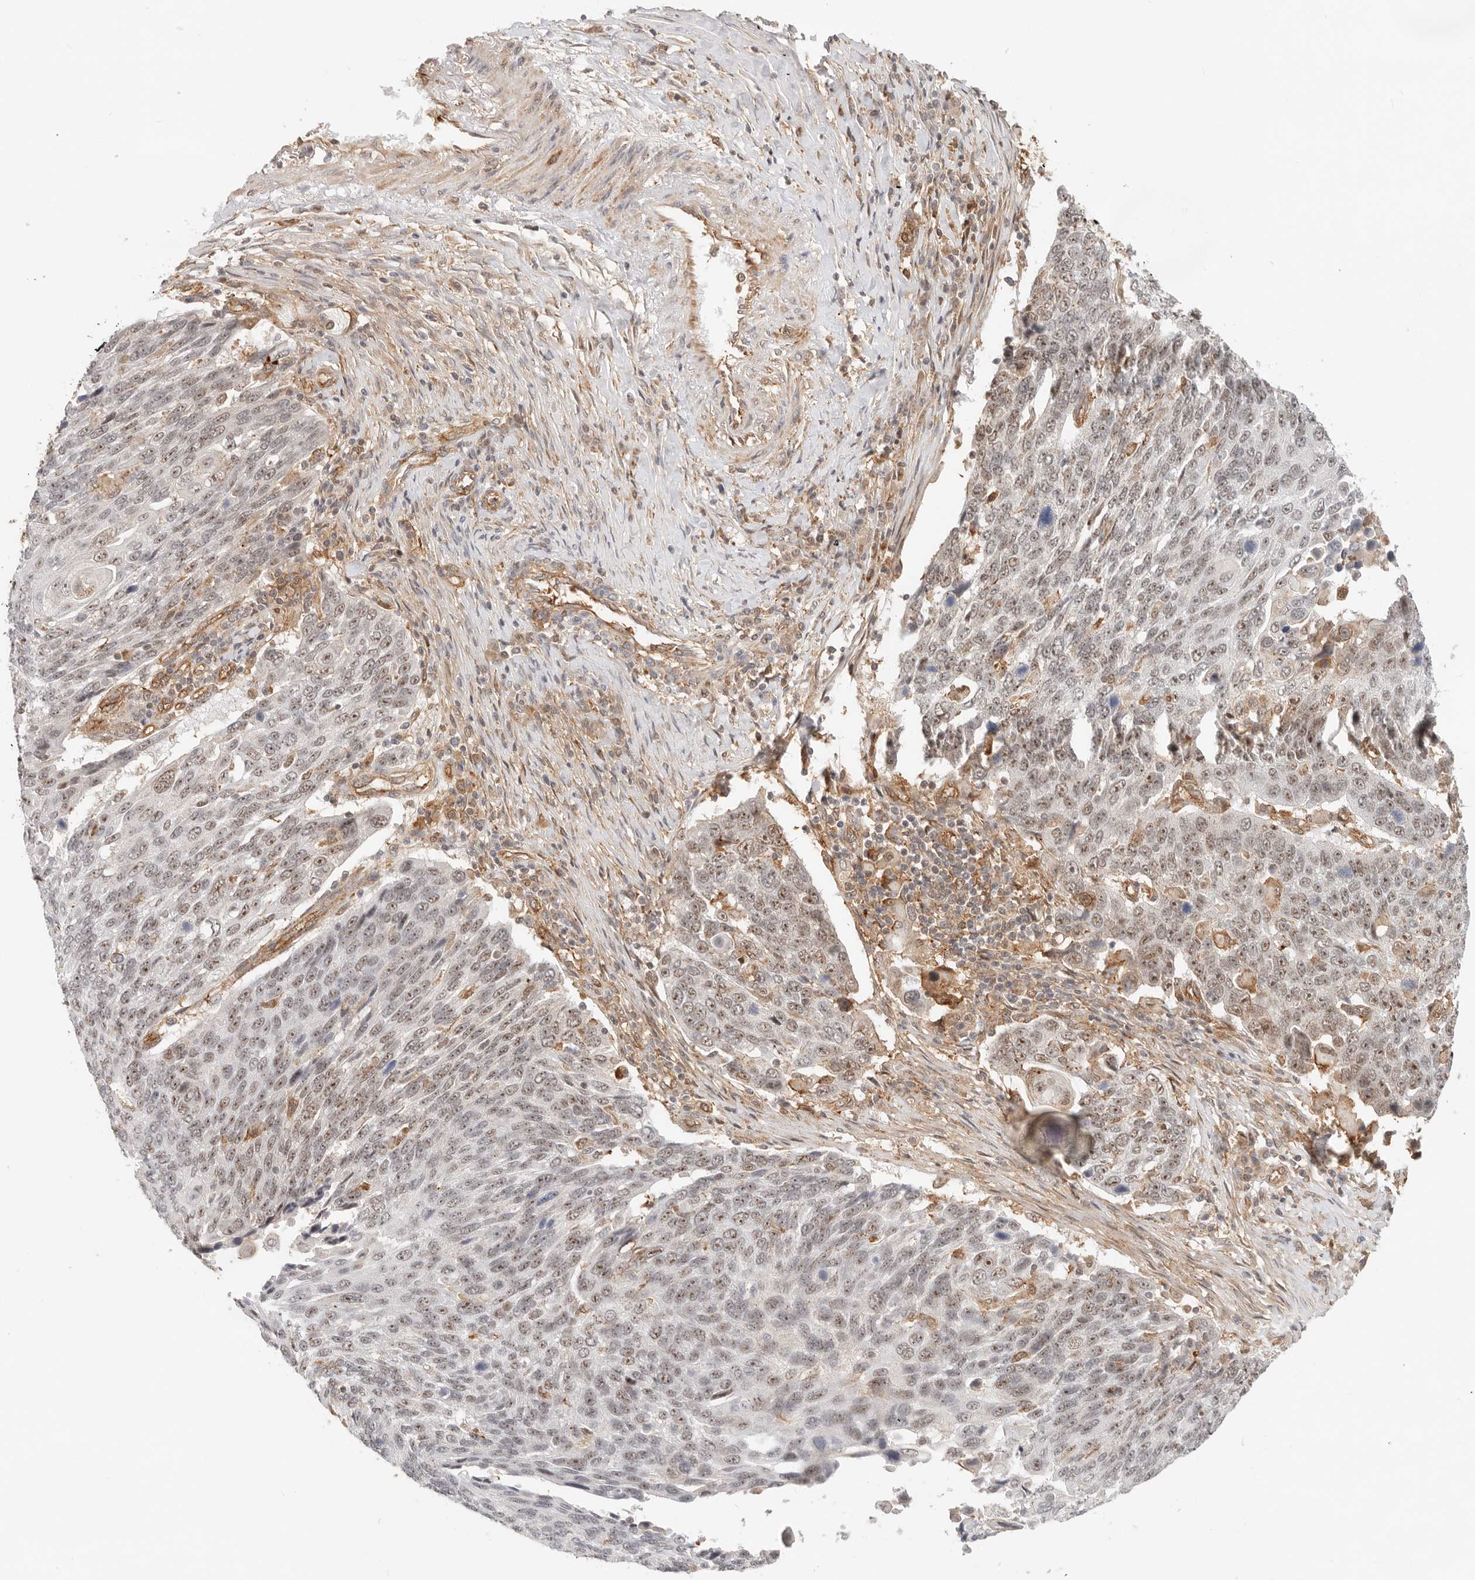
{"staining": {"intensity": "moderate", "quantity": ">75%", "location": "nuclear"}, "tissue": "lung cancer", "cell_type": "Tumor cells", "image_type": "cancer", "snomed": [{"axis": "morphology", "description": "Squamous cell carcinoma, NOS"}, {"axis": "topography", "description": "Lung"}], "caption": "The histopathology image exhibits a brown stain indicating the presence of a protein in the nuclear of tumor cells in lung cancer. The staining was performed using DAB (3,3'-diaminobenzidine) to visualize the protein expression in brown, while the nuclei were stained in blue with hematoxylin (Magnification: 20x).", "gene": "HEXD", "patient": {"sex": "male", "age": 66}}